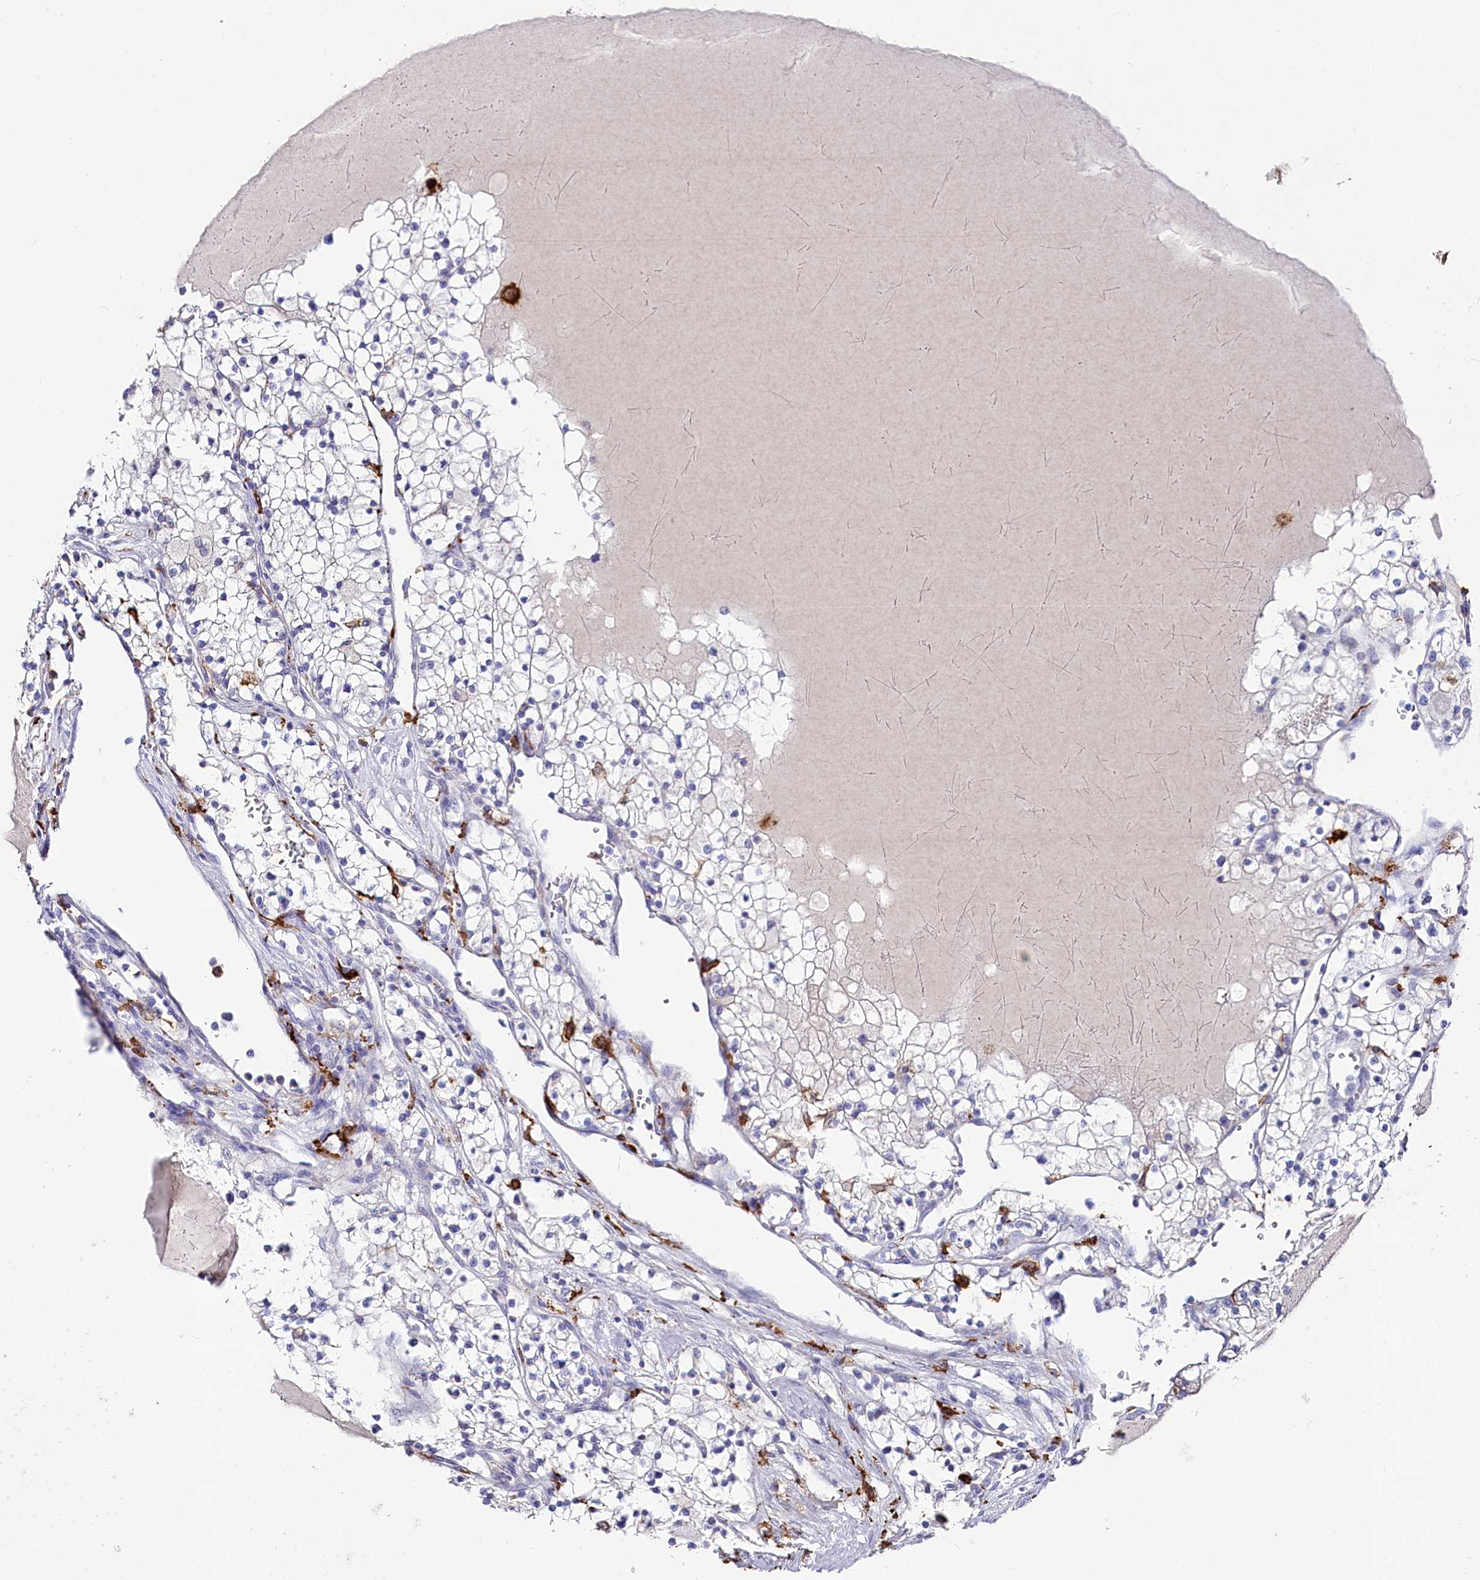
{"staining": {"intensity": "negative", "quantity": "none", "location": "none"}, "tissue": "renal cancer", "cell_type": "Tumor cells", "image_type": "cancer", "snomed": [{"axis": "morphology", "description": "Normal tissue, NOS"}, {"axis": "morphology", "description": "Adenocarcinoma, NOS"}, {"axis": "topography", "description": "Kidney"}], "caption": "A micrograph of human renal cancer is negative for staining in tumor cells. (DAB (3,3'-diaminobenzidine) IHC visualized using brightfield microscopy, high magnification).", "gene": "CLEC4M", "patient": {"sex": "male", "age": 68}}